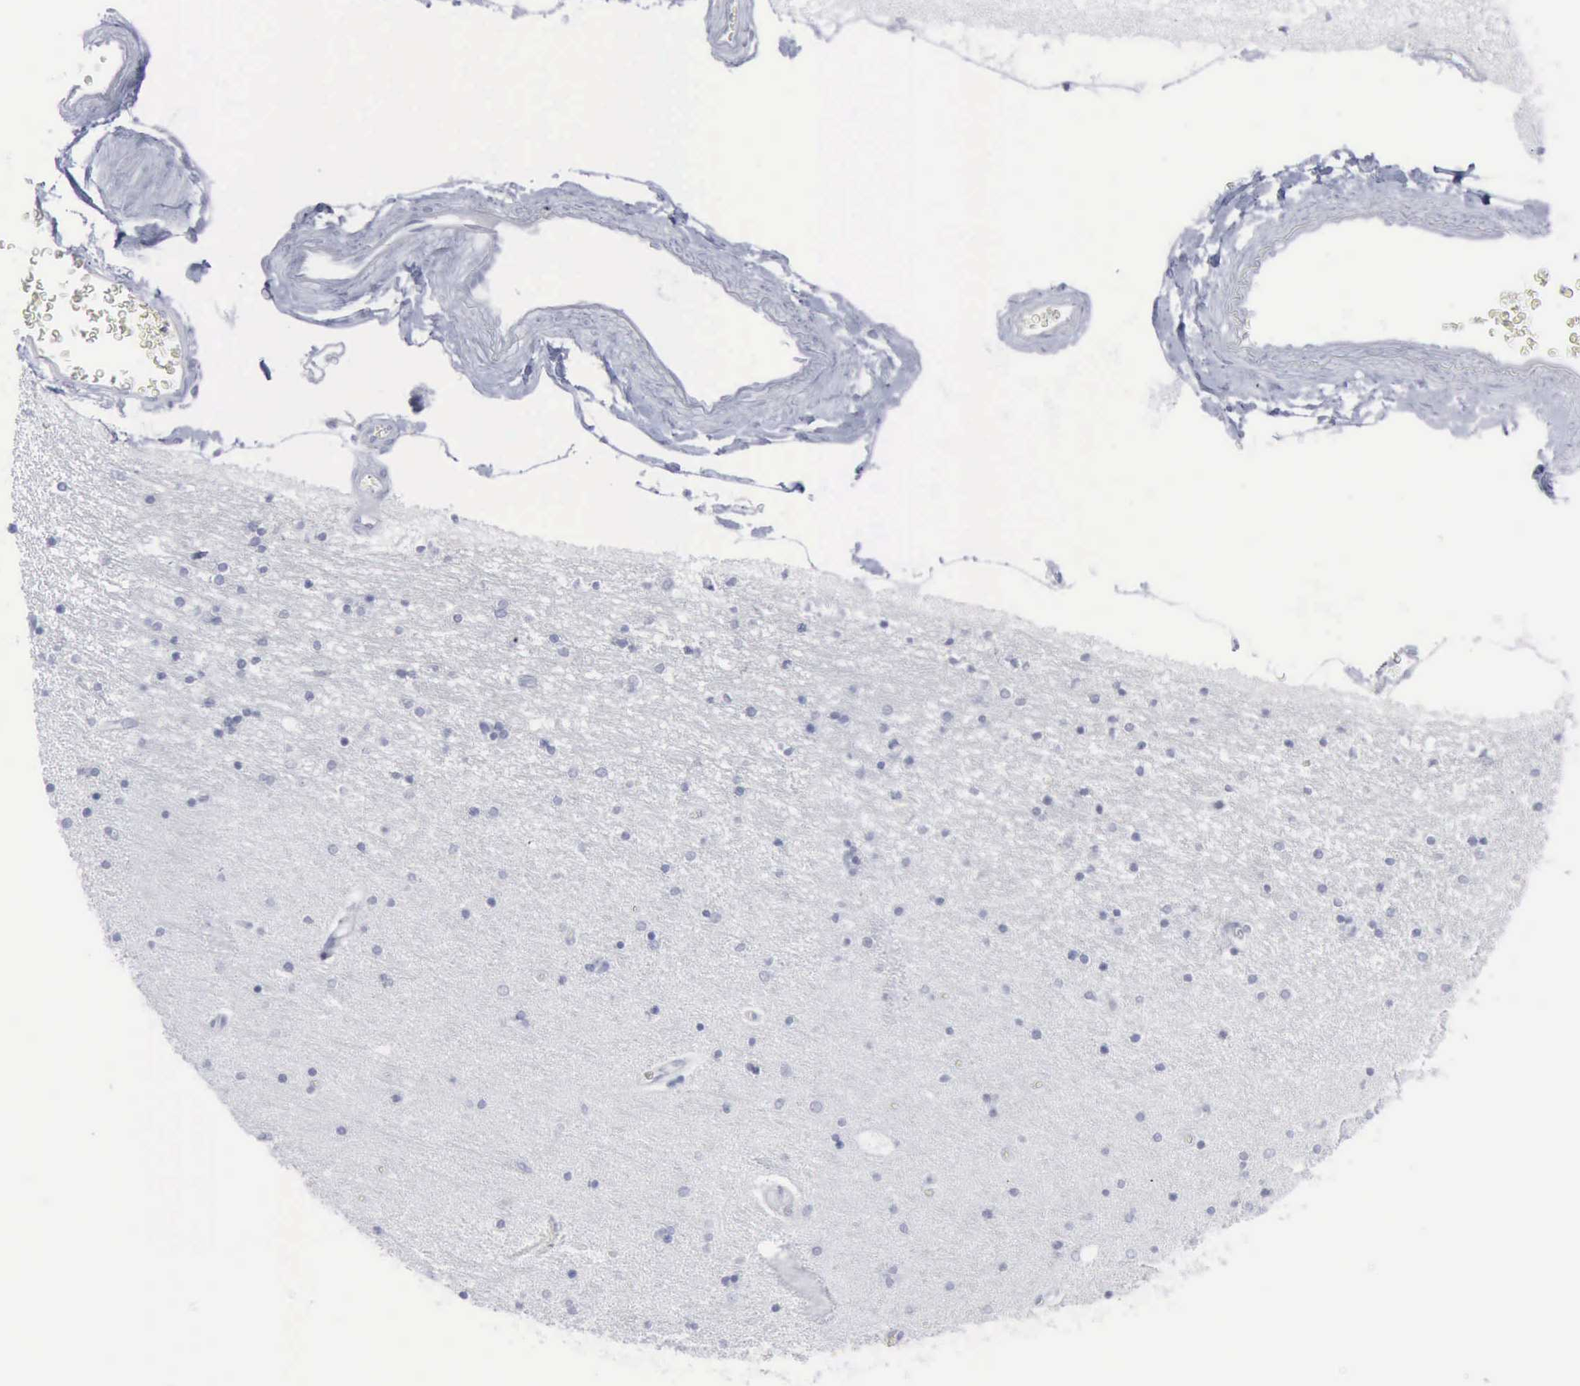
{"staining": {"intensity": "negative", "quantity": "none", "location": "none"}, "tissue": "hippocampus", "cell_type": "Glial cells", "image_type": "normal", "snomed": [{"axis": "morphology", "description": "Normal tissue, NOS"}, {"axis": "topography", "description": "Hippocampus"}], "caption": "Immunohistochemical staining of unremarkable human hippocampus reveals no significant staining in glial cells.", "gene": "VCAM1", "patient": {"sex": "female", "age": 54}}